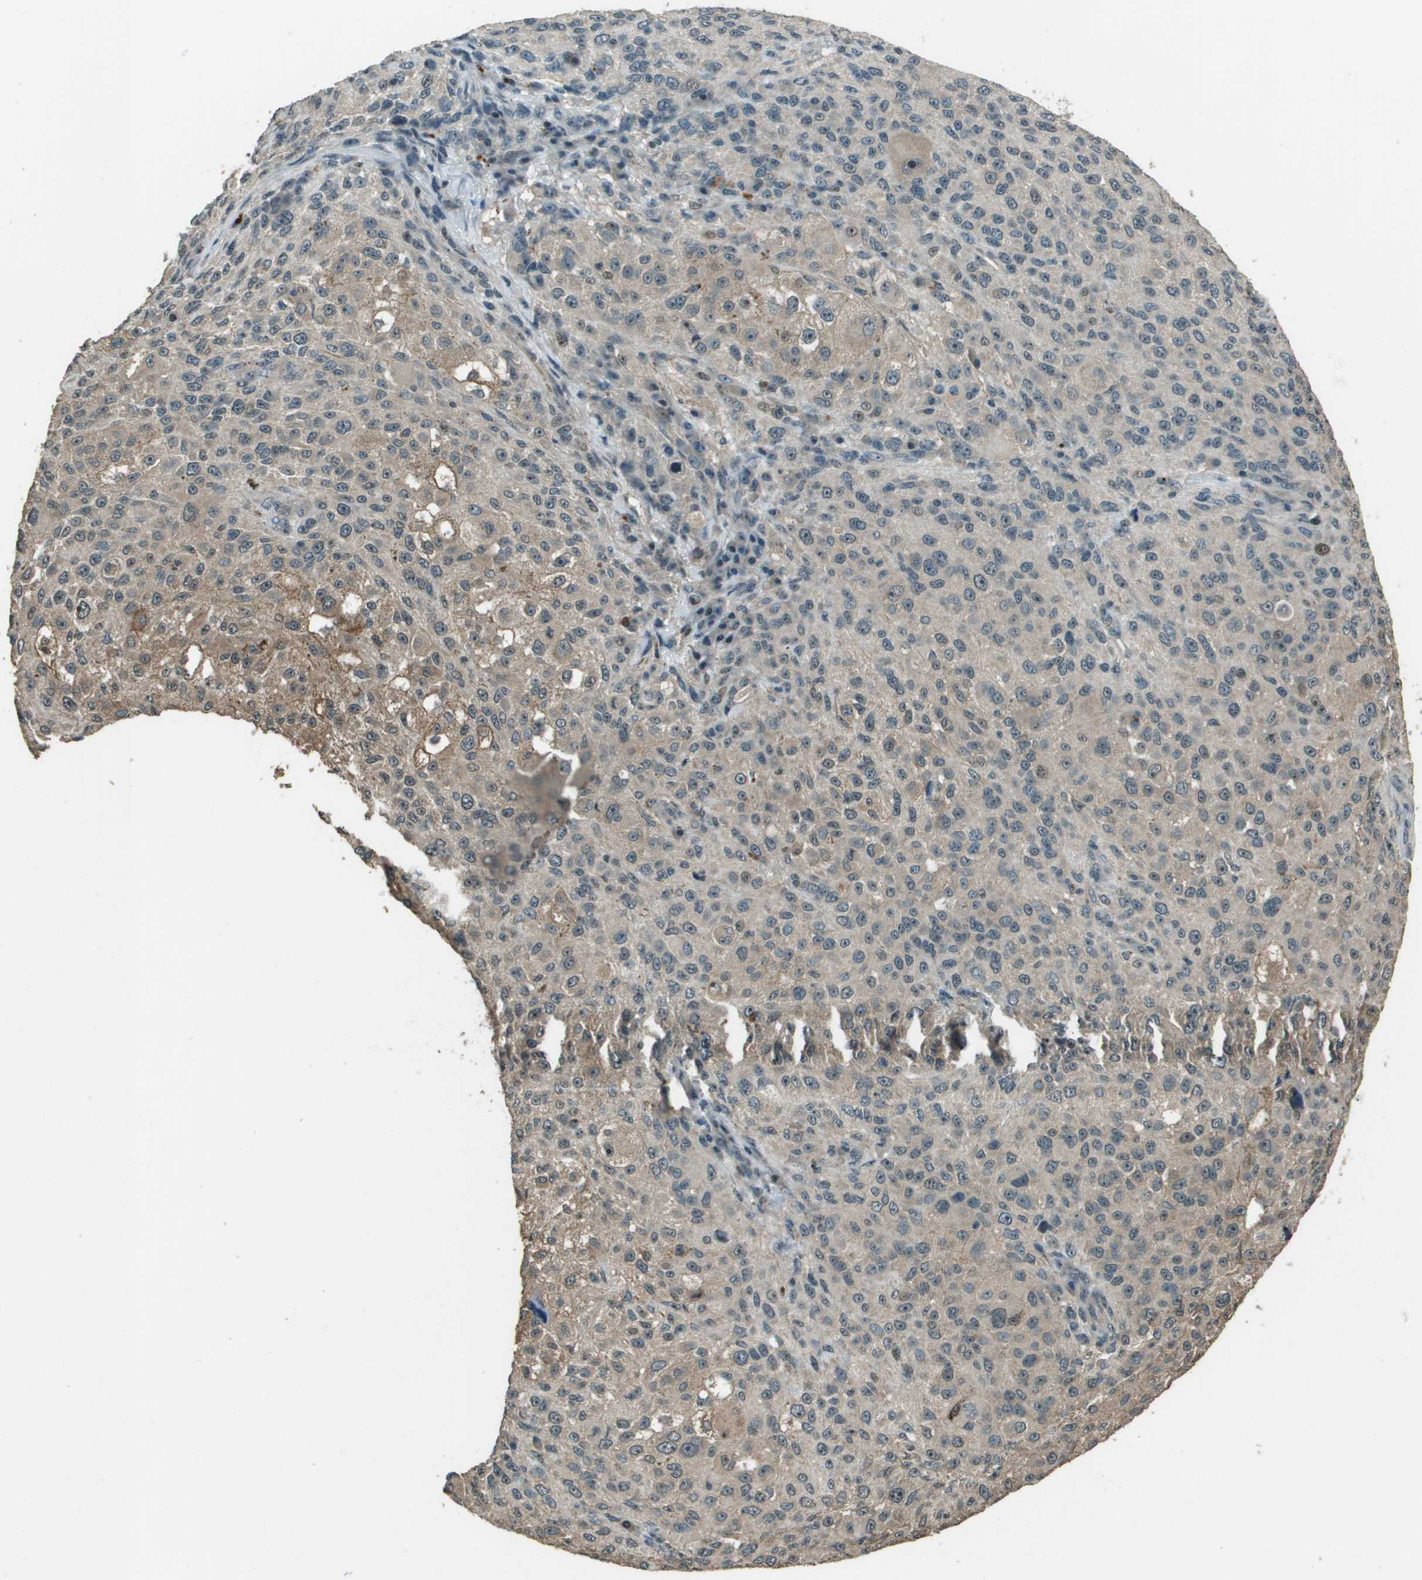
{"staining": {"intensity": "weak", "quantity": ">75%", "location": "cytoplasmic/membranous"}, "tissue": "melanoma", "cell_type": "Tumor cells", "image_type": "cancer", "snomed": [{"axis": "morphology", "description": "Necrosis, NOS"}, {"axis": "morphology", "description": "Malignant melanoma, NOS"}, {"axis": "topography", "description": "Skin"}], "caption": "The image demonstrates a brown stain indicating the presence of a protein in the cytoplasmic/membranous of tumor cells in malignant melanoma.", "gene": "SDC3", "patient": {"sex": "female", "age": 87}}